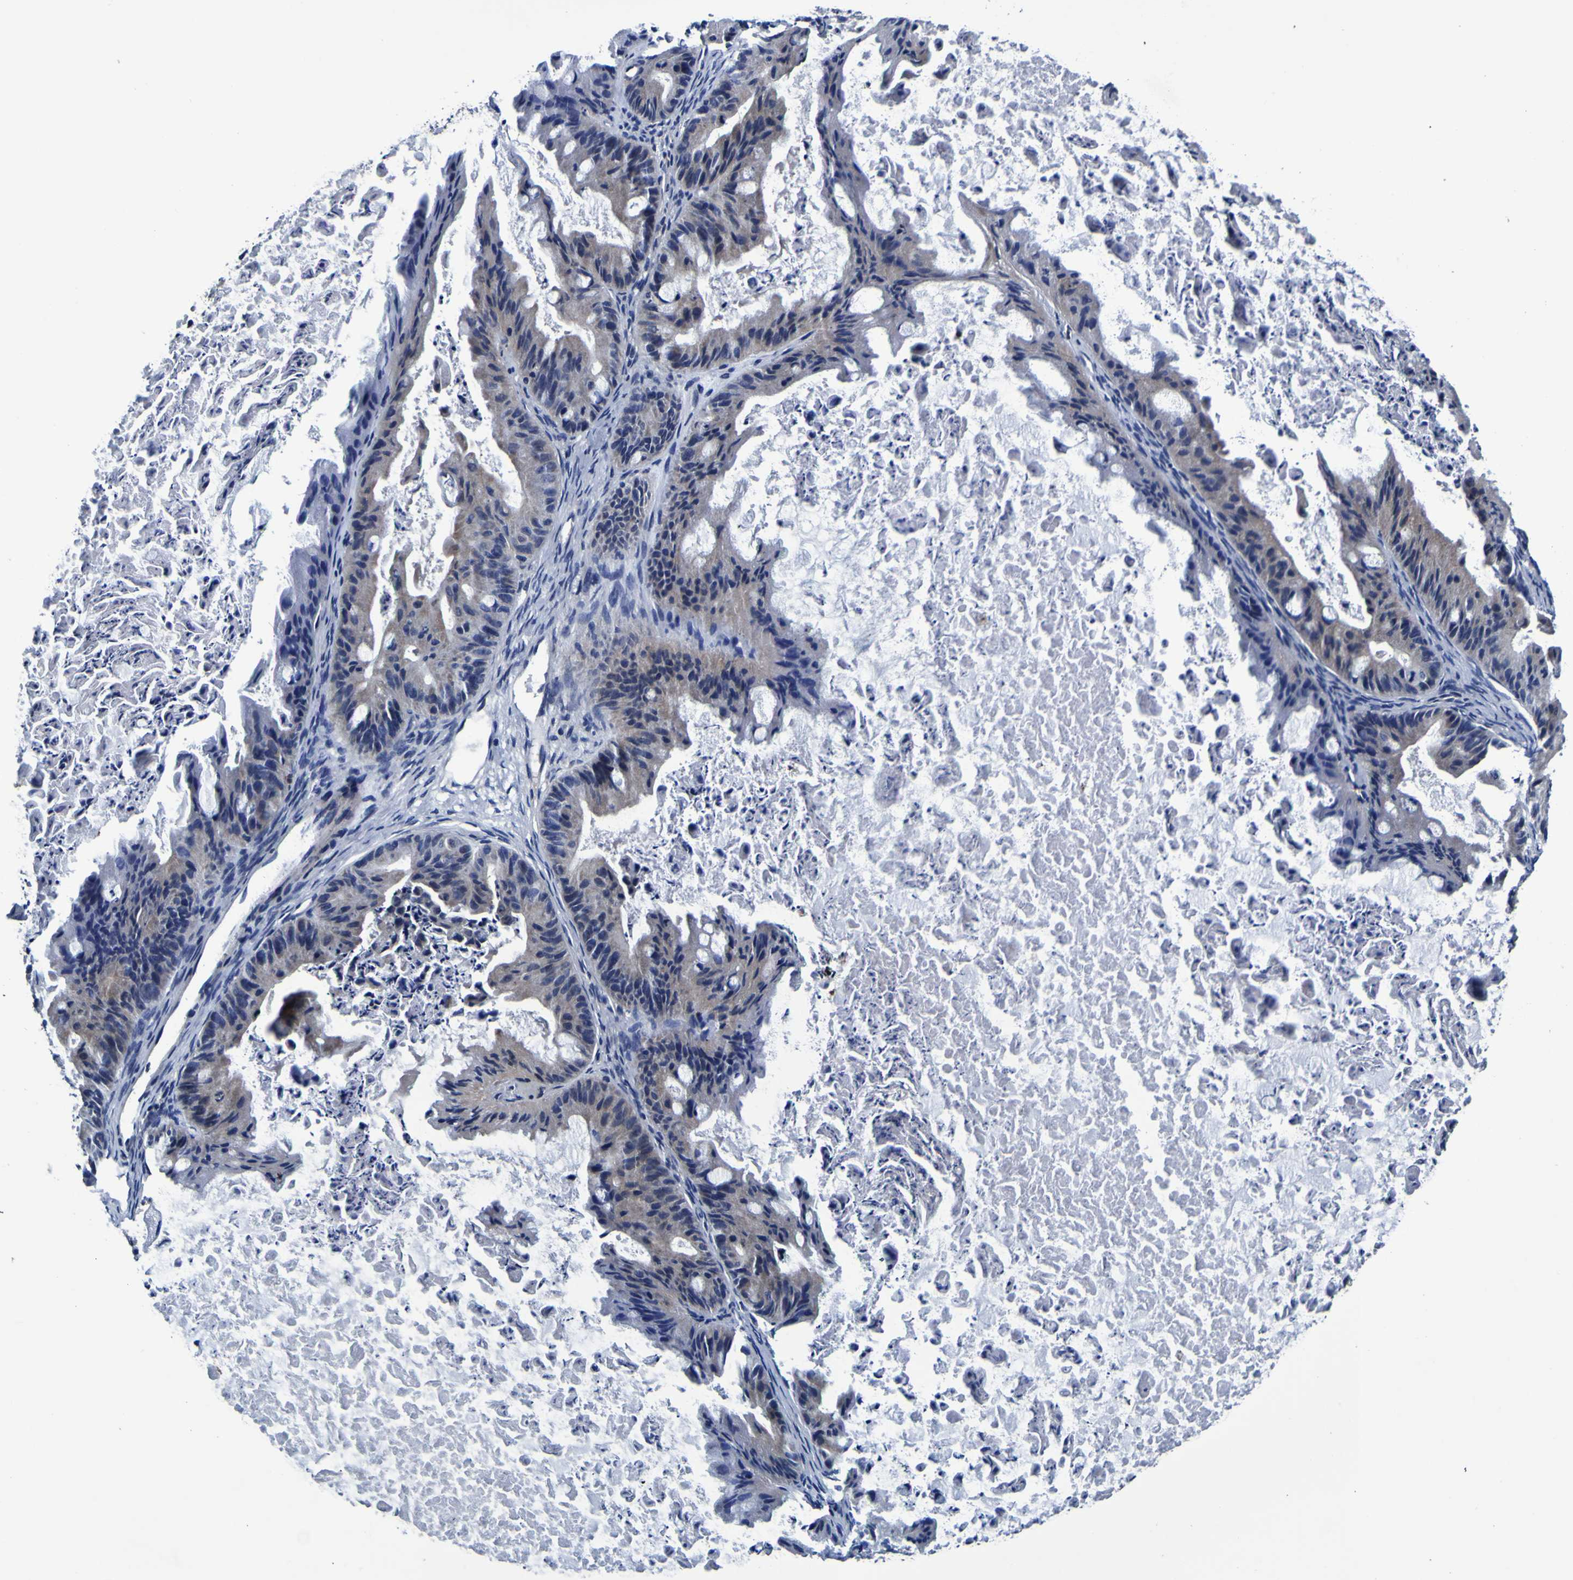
{"staining": {"intensity": "negative", "quantity": "none", "location": "none"}, "tissue": "ovarian cancer", "cell_type": "Tumor cells", "image_type": "cancer", "snomed": [{"axis": "morphology", "description": "Cystadenocarcinoma, mucinous, NOS"}, {"axis": "topography", "description": "Ovary"}], "caption": "Immunohistochemistry photomicrograph of neoplastic tissue: human ovarian cancer (mucinous cystadenocarcinoma) stained with DAB displays no significant protein expression in tumor cells.", "gene": "PANK4", "patient": {"sex": "female", "age": 37}}